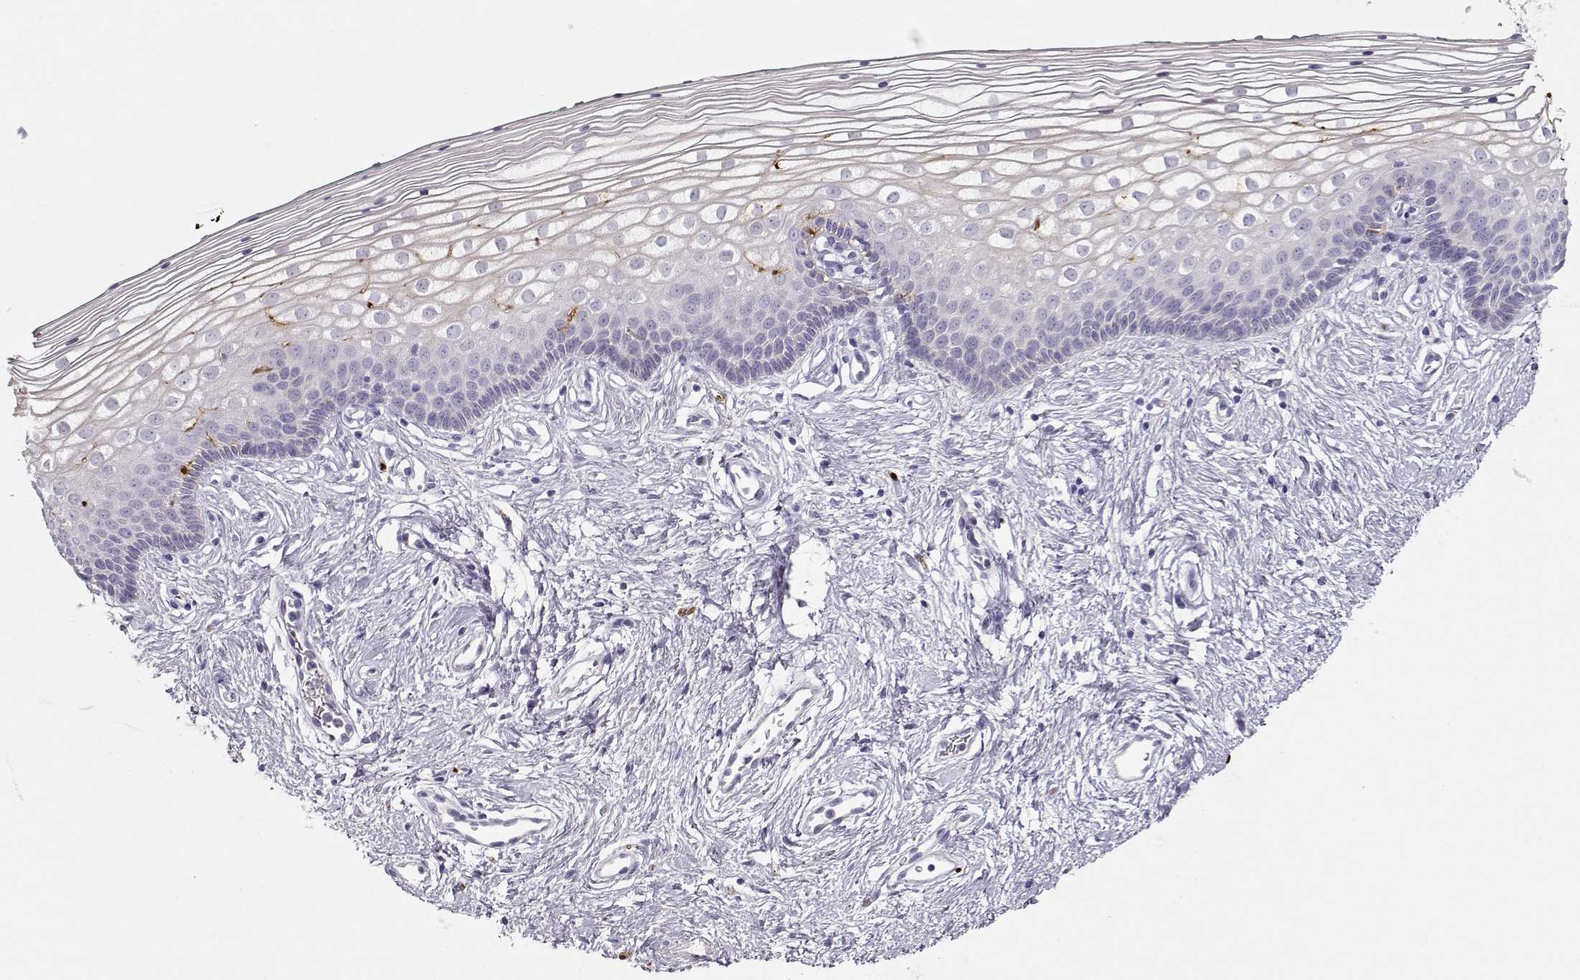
{"staining": {"intensity": "negative", "quantity": "none", "location": "none"}, "tissue": "vagina", "cell_type": "Squamous epithelial cells", "image_type": "normal", "snomed": [{"axis": "morphology", "description": "Normal tissue, NOS"}, {"axis": "topography", "description": "Vagina"}], "caption": "This image is of benign vagina stained with IHC to label a protein in brown with the nuclei are counter-stained blue. There is no expression in squamous epithelial cells. (Immunohistochemistry (ihc), brightfield microscopy, high magnification).", "gene": "S100B", "patient": {"sex": "female", "age": 36}}